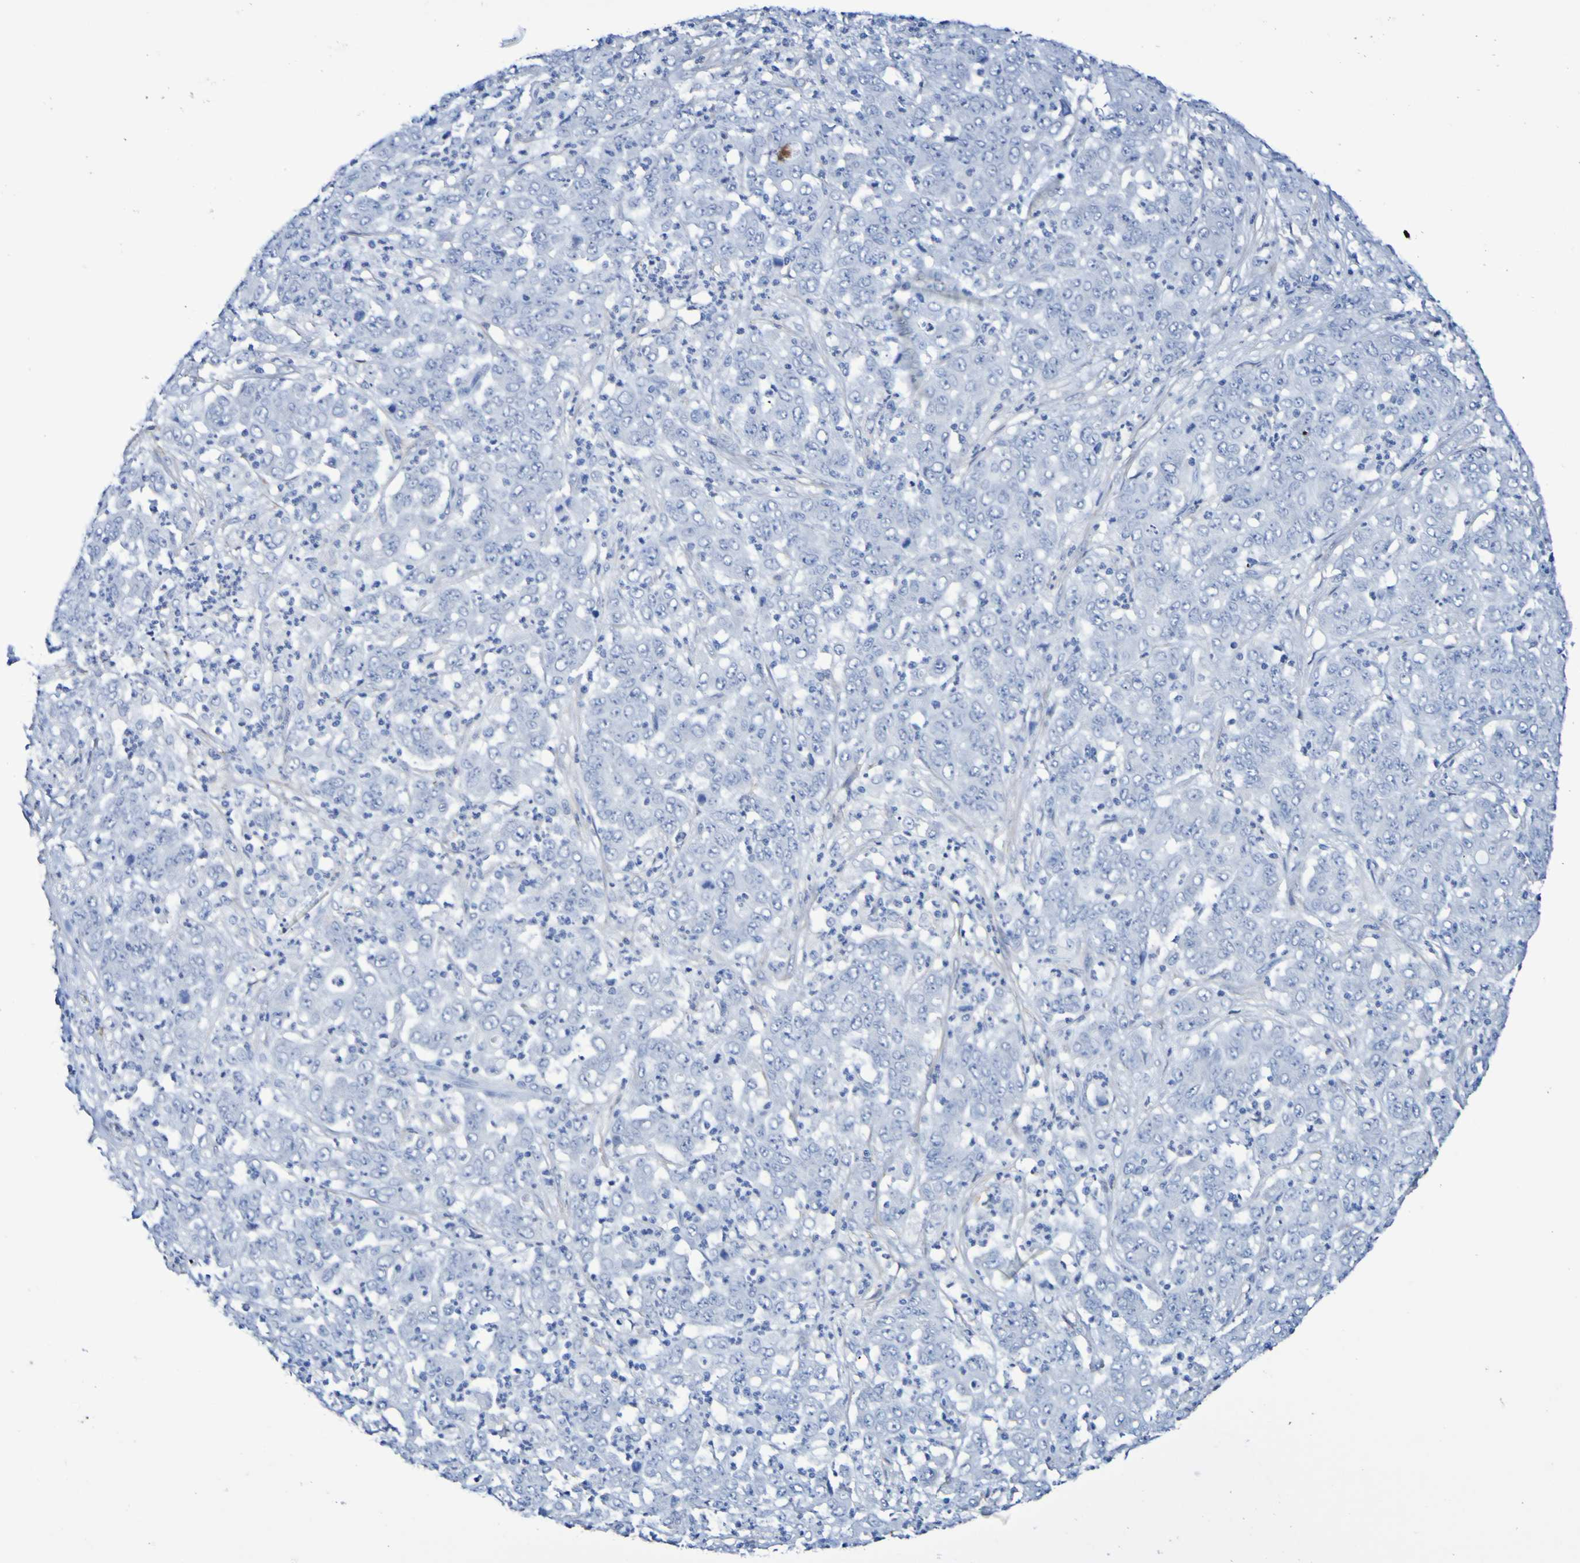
{"staining": {"intensity": "negative", "quantity": "none", "location": "none"}, "tissue": "stomach cancer", "cell_type": "Tumor cells", "image_type": "cancer", "snomed": [{"axis": "morphology", "description": "Adenocarcinoma, NOS"}, {"axis": "topography", "description": "Stomach, lower"}], "caption": "Histopathology image shows no protein positivity in tumor cells of adenocarcinoma (stomach) tissue. (DAB (3,3'-diaminobenzidine) immunohistochemistry (IHC) visualized using brightfield microscopy, high magnification).", "gene": "SGCB", "patient": {"sex": "female", "age": 71}}